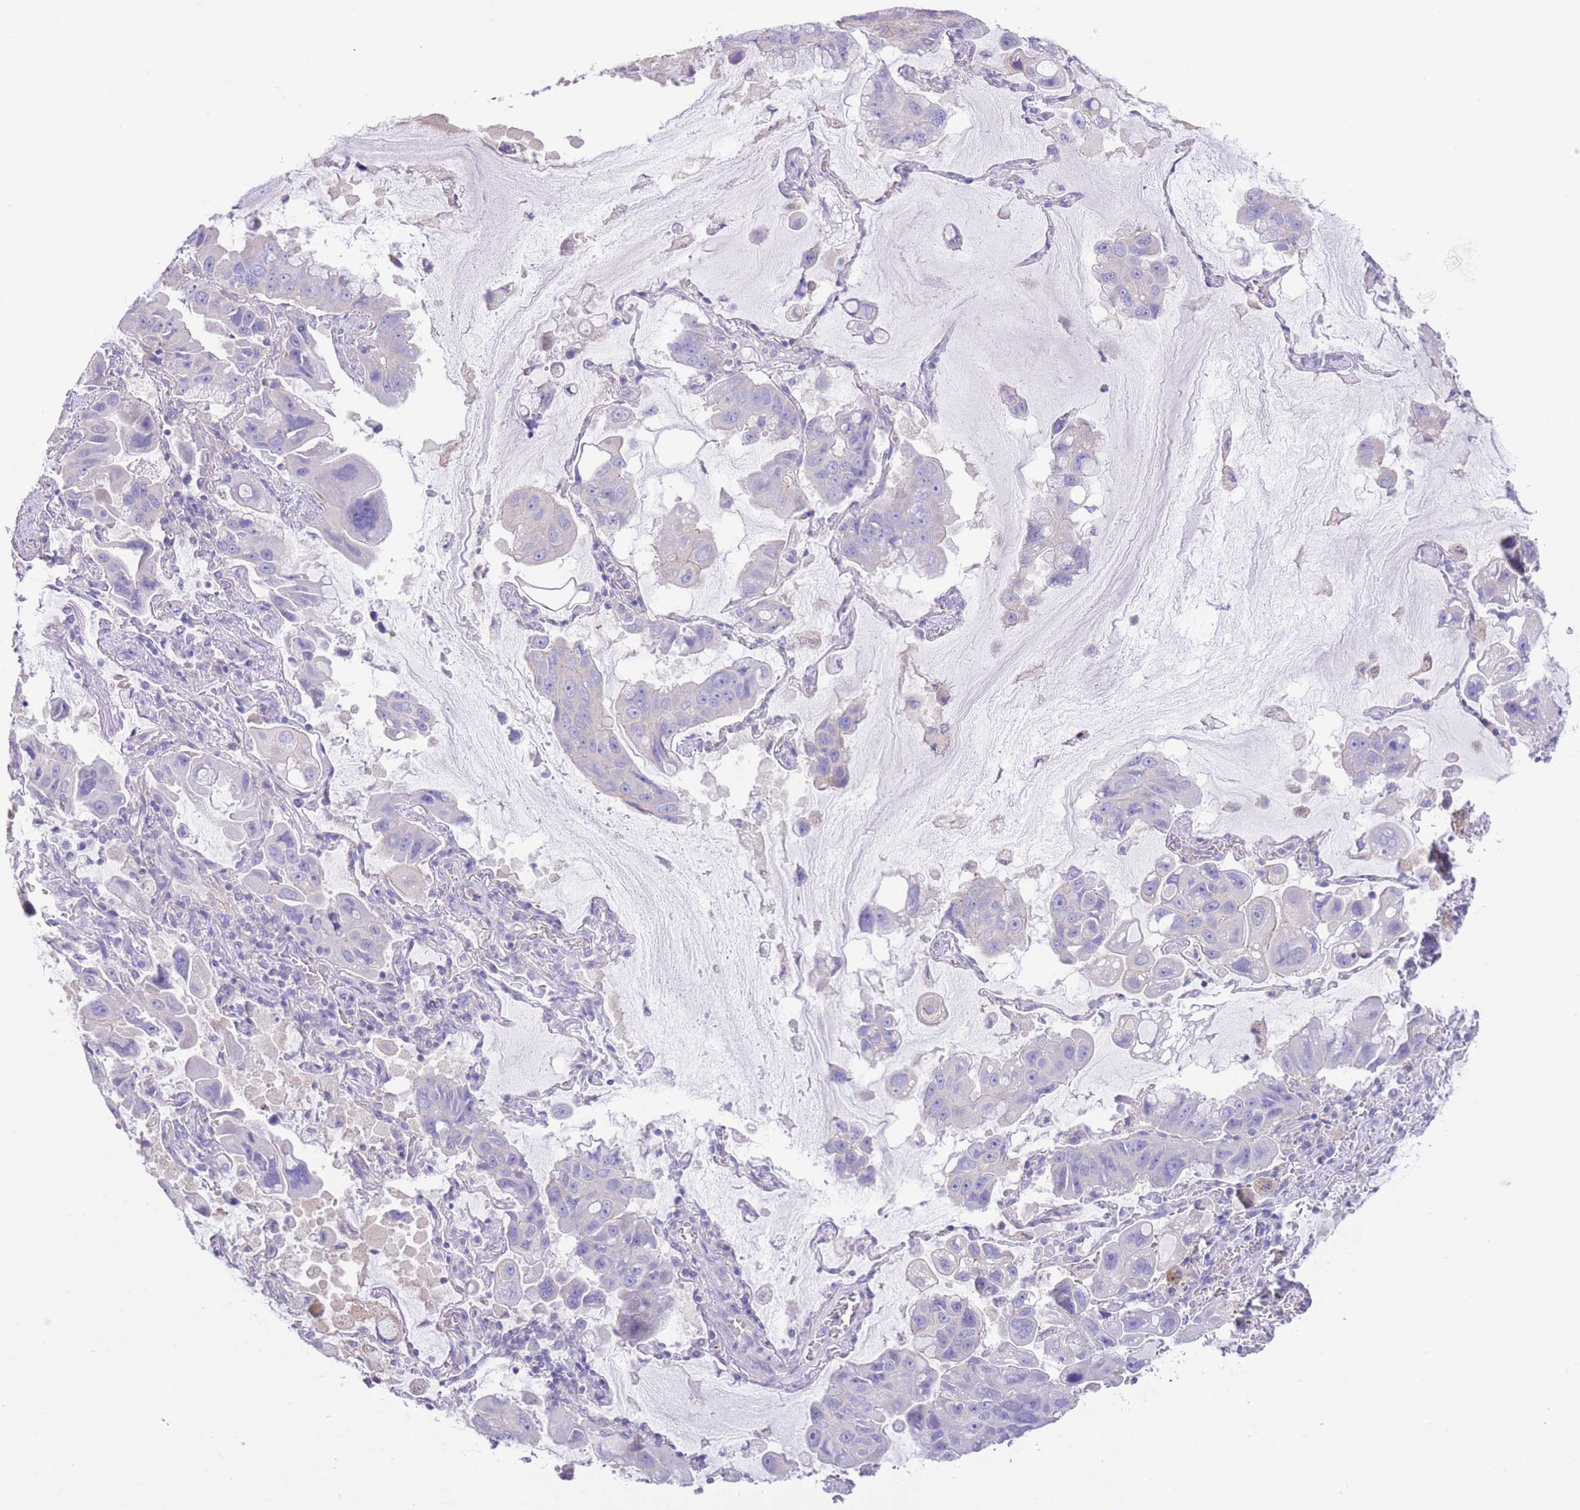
{"staining": {"intensity": "negative", "quantity": "none", "location": "none"}, "tissue": "lung cancer", "cell_type": "Tumor cells", "image_type": "cancer", "snomed": [{"axis": "morphology", "description": "Adenocarcinoma, NOS"}, {"axis": "topography", "description": "Lung"}], "caption": "IHC histopathology image of neoplastic tissue: adenocarcinoma (lung) stained with DAB displays no significant protein positivity in tumor cells.", "gene": "ALS2CL", "patient": {"sex": "male", "age": 64}}